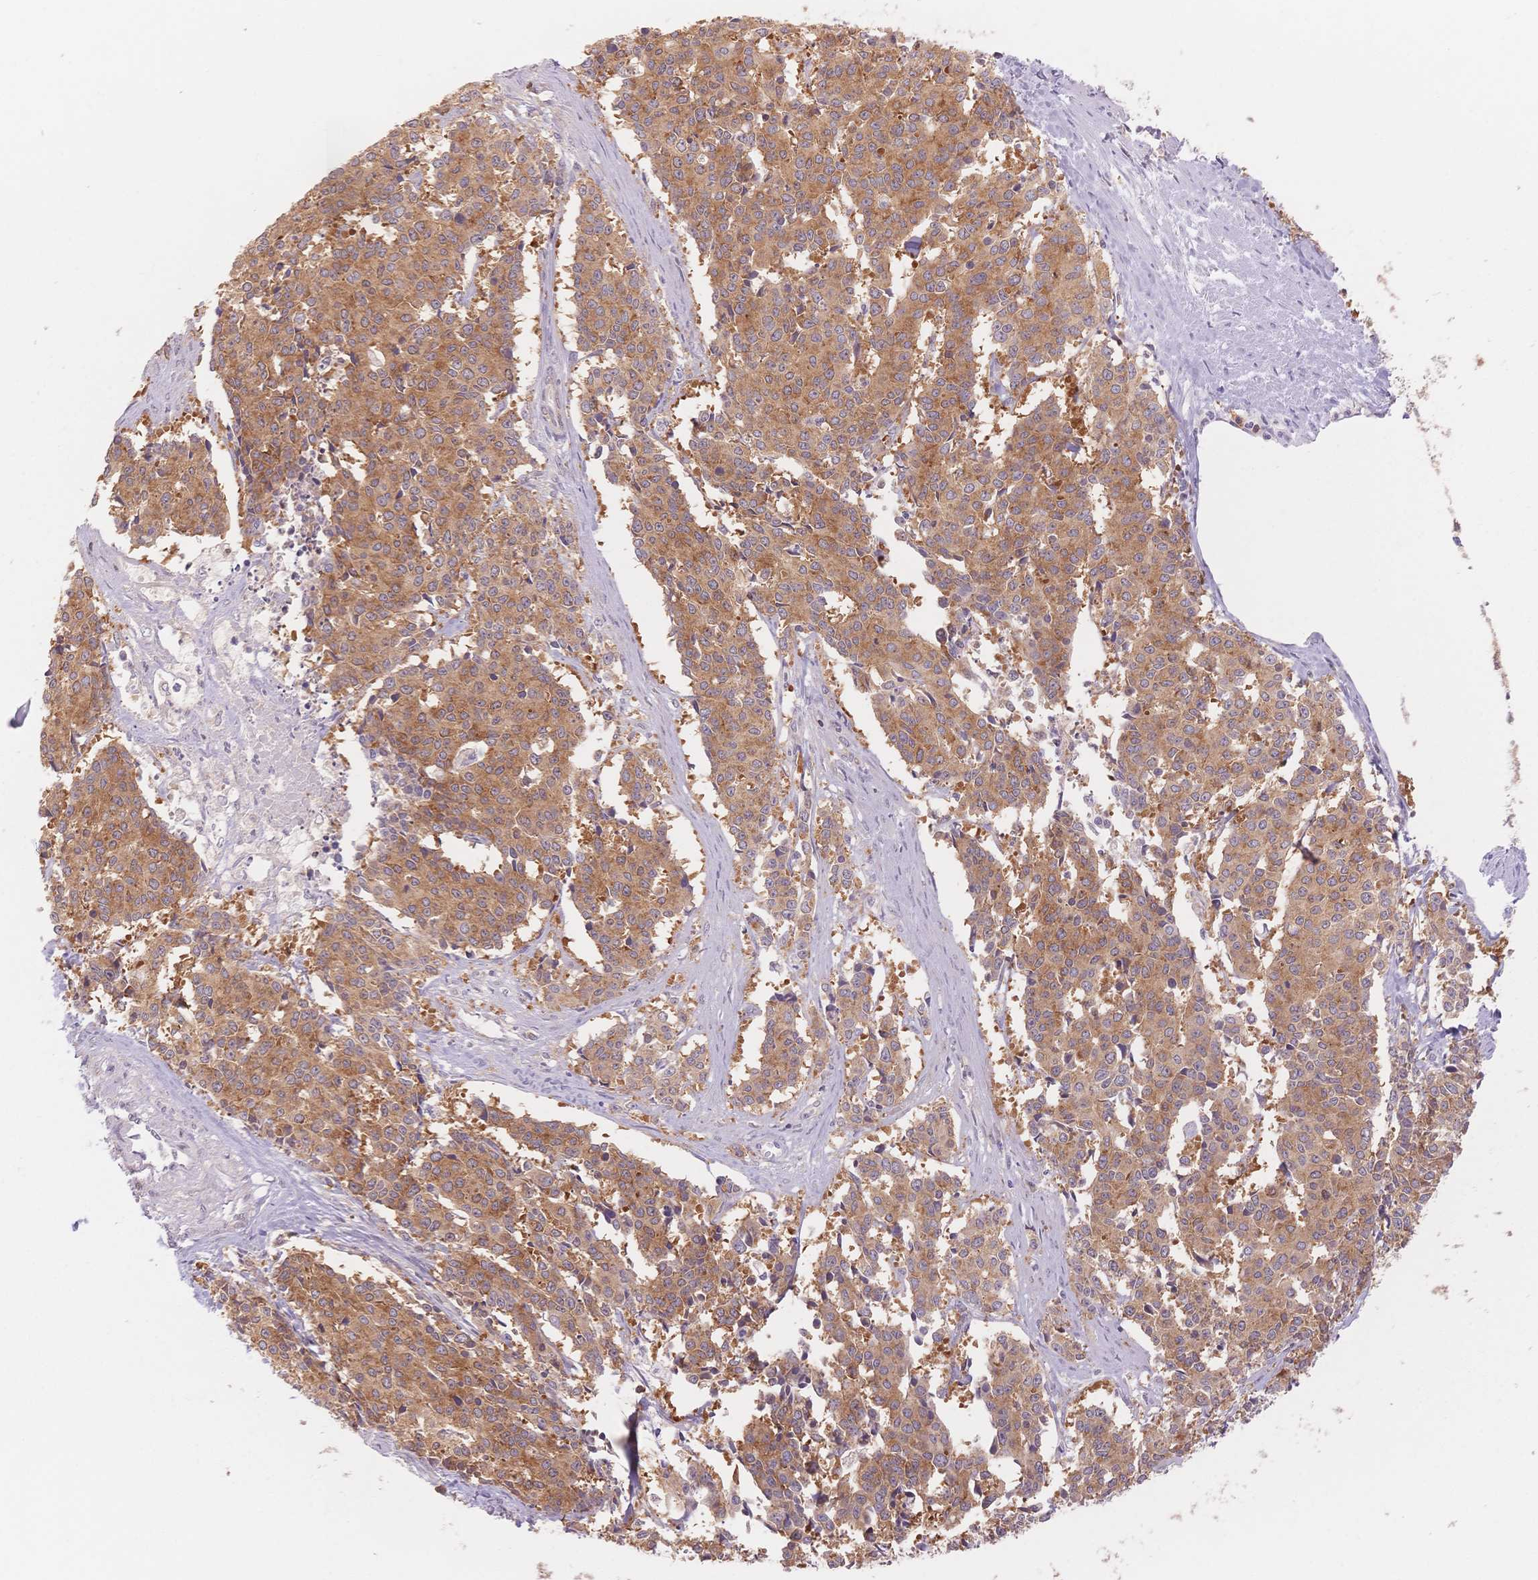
{"staining": {"intensity": "moderate", "quantity": ">75%", "location": "cytoplasmic/membranous"}, "tissue": "cervical cancer", "cell_type": "Tumor cells", "image_type": "cancer", "snomed": [{"axis": "morphology", "description": "Squamous cell carcinoma, NOS"}, {"axis": "topography", "description": "Cervix"}], "caption": "This is an image of immunohistochemistry (IHC) staining of cervical squamous cell carcinoma, which shows moderate positivity in the cytoplasmic/membranous of tumor cells.", "gene": "STK39", "patient": {"sex": "female", "age": 28}}